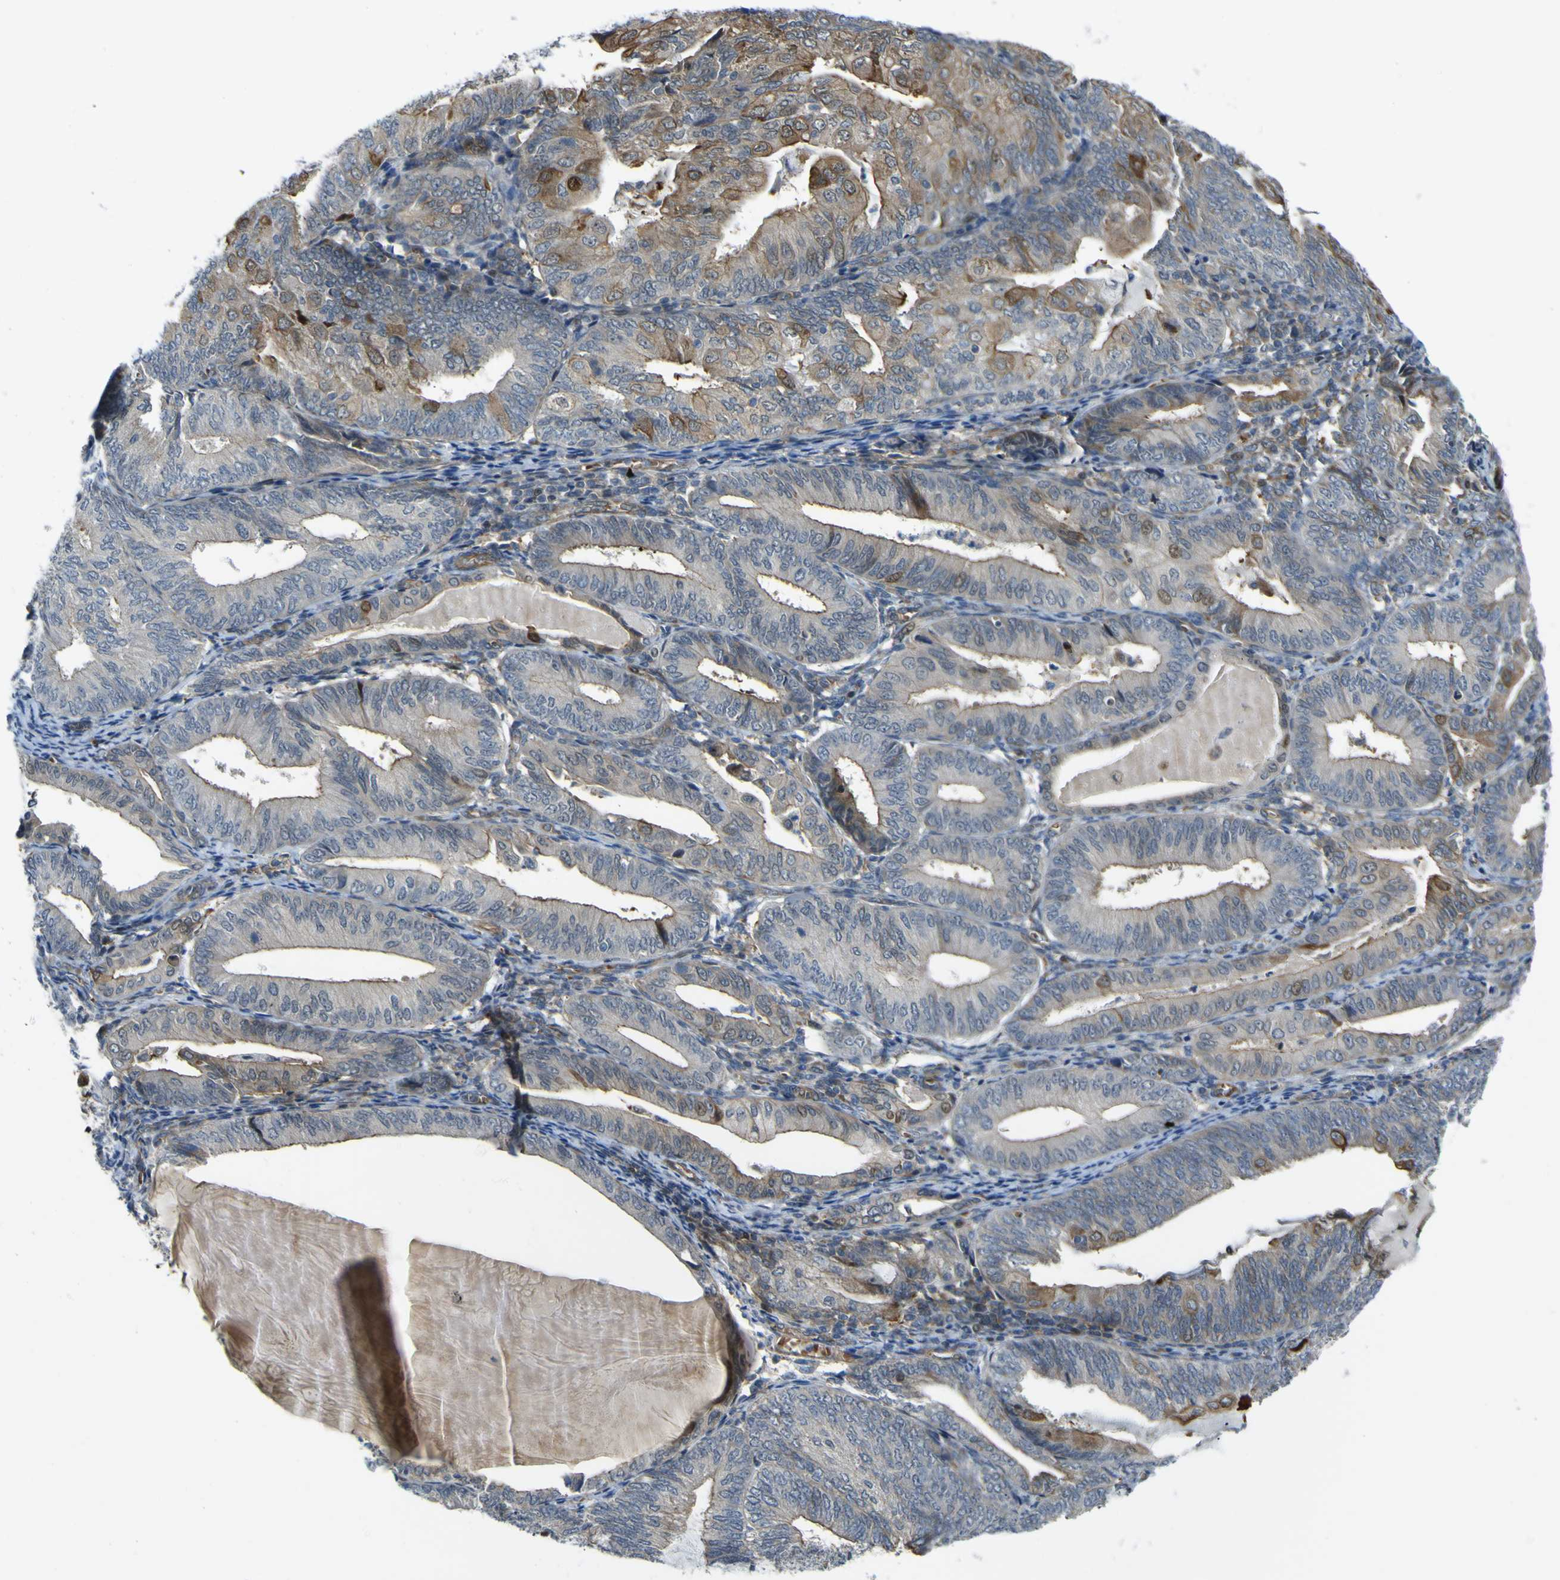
{"staining": {"intensity": "strong", "quantity": "<25%", "location": "cytoplasmic/membranous"}, "tissue": "endometrial cancer", "cell_type": "Tumor cells", "image_type": "cancer", "snomed": [{"axis": "morphology", "description": "Adenocarcinoma, NOS"}, {"axis": "topography", "description": "Endometrium"}], "caption": "The image exhibits immunohistochemical staining of adenocarcinoma (endometrial). There is strong cytoplasmic/membranous staining is identified in approximately <25% of tumor cells. (DAB (3,3'-diaminobenzidine) IHC with brightfield microscopy, high magnification).", "gene": "KDM7A", "patient": {"sex": "female", "age": 81}}